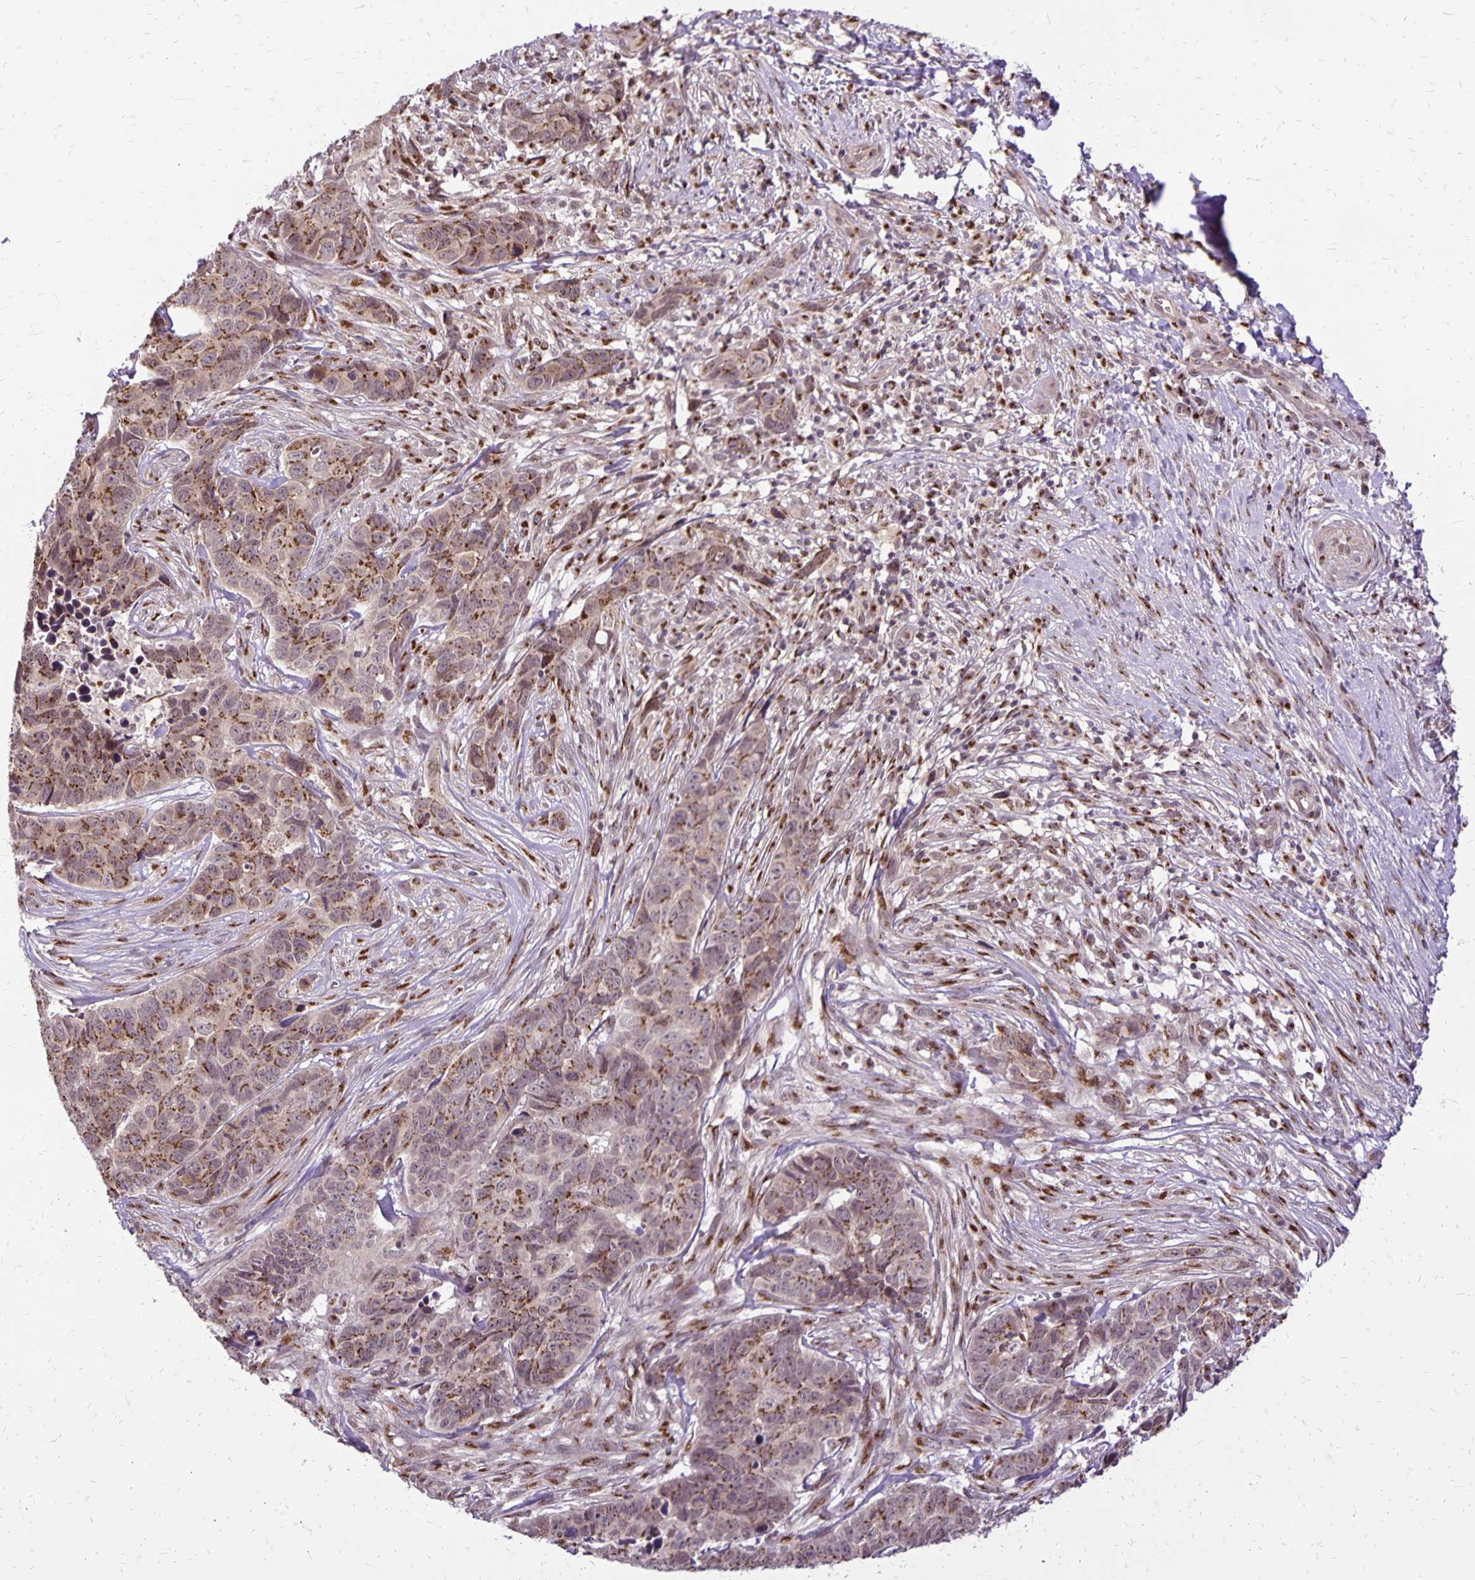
{"staining": {"intensity": "moderate", "quantity": ">75%", "location": "cytoplasmic/membranous"}, "tissue": "skin cancer", "cell_type": "Tumor cells", "image_type": "cancer", "snomed": [{"axis": "morphology", "description": "Basal cell carcinoma"}, {"axis": "topography", "description": "Skin"}], "caption": "This is a histology image of immunohistochemistry (IHC) staining of skin cancer (basal cell carcinoma), which shows moderate positivity in the cytoplasmic/membranous of tumor cells.", "gene": "GOLGA5", "patient": {"sex": "female", "age": 82}}